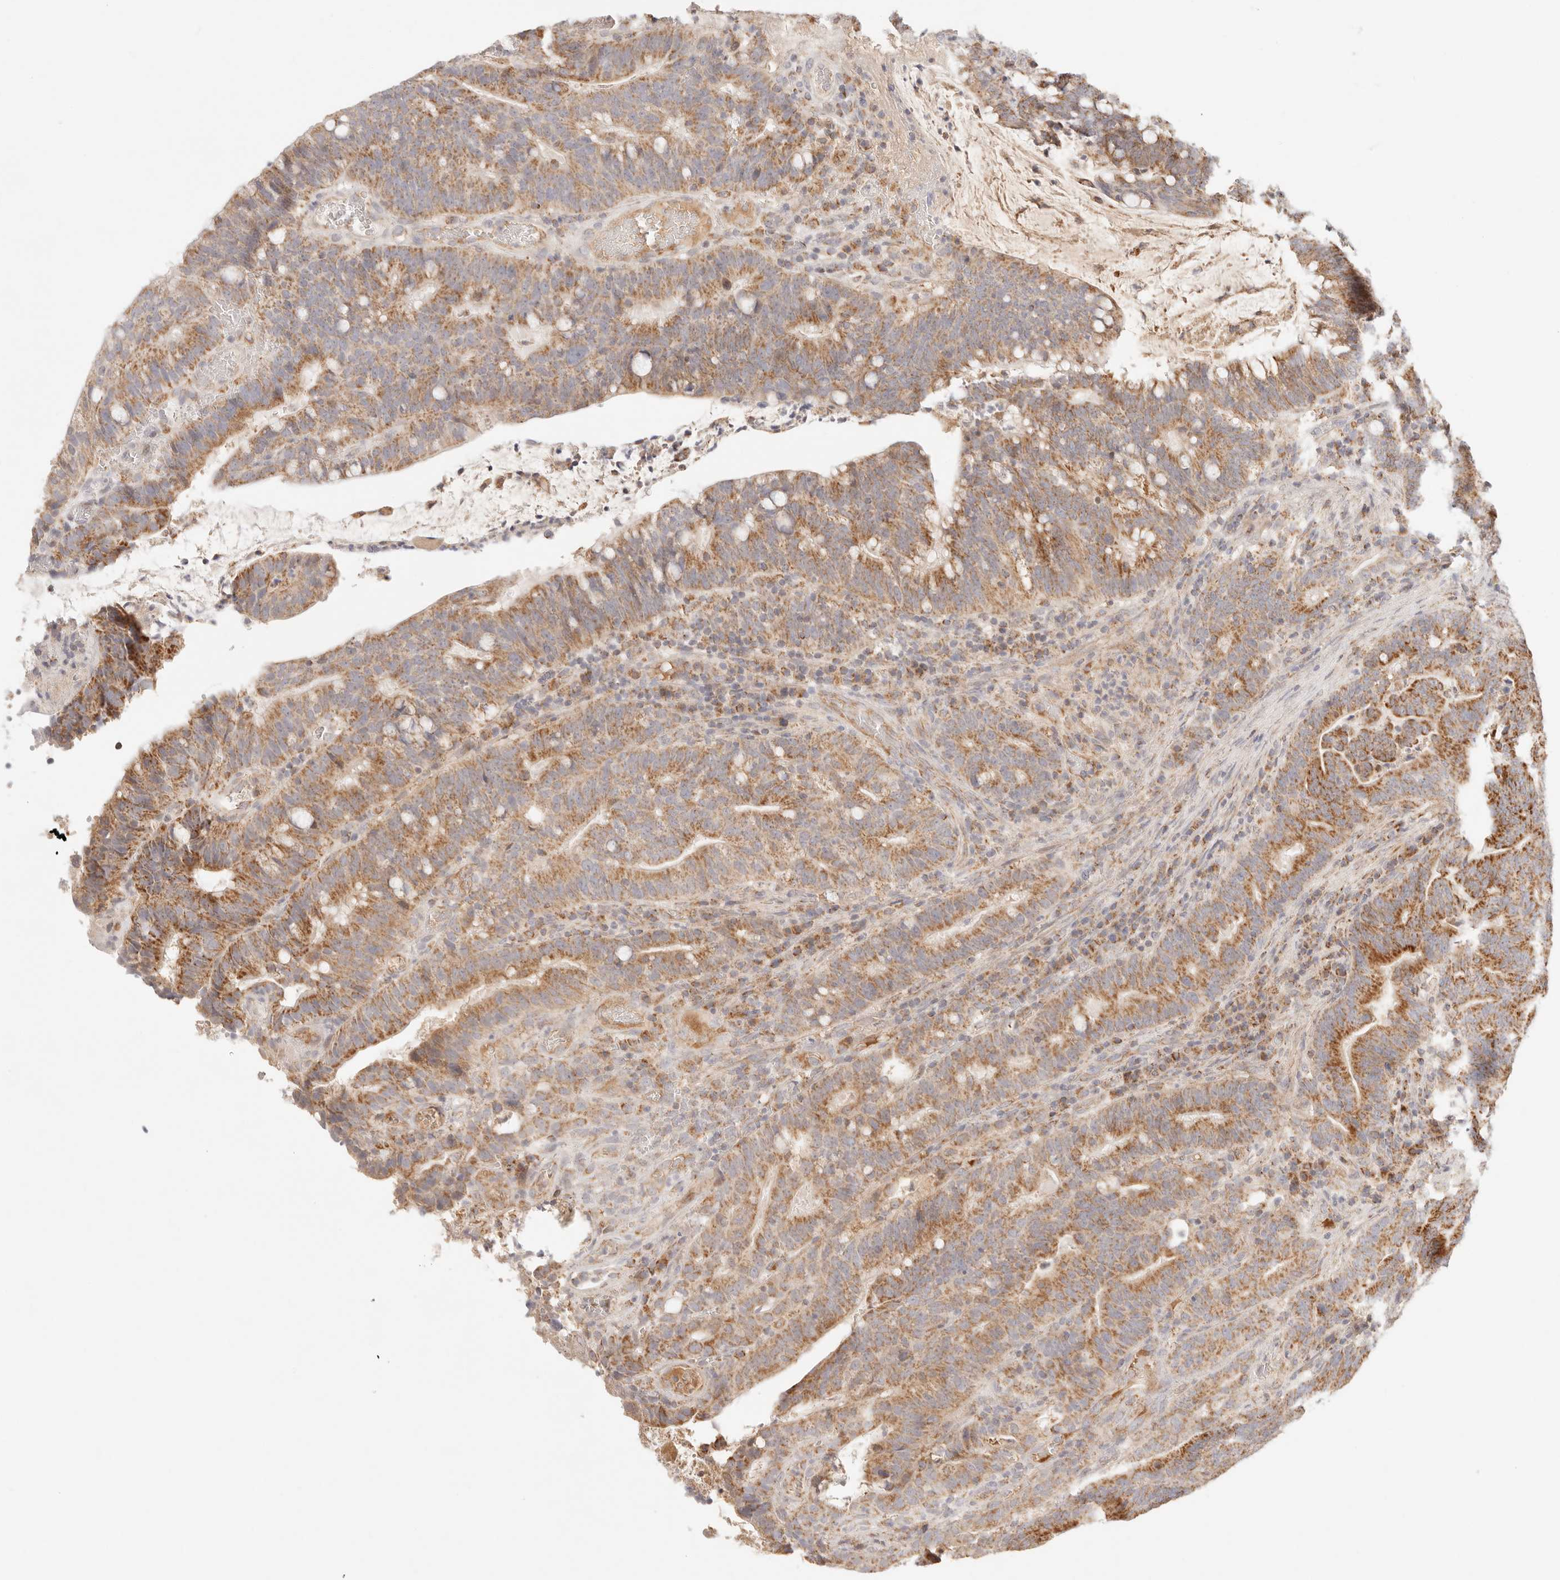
{"staining": {"intensity": "moderate", "quantity": ">75%", "location": "cytoplasmic/membranous"}, "tissue": "colorectal cancer", "cell_type": "Tumor cells", "image_type": "cancer", "snomed": [{"axis": "morphology", "description": "Adenocarcinoma, NOS"}, {"axis": "topography", "description": "Colon"}], "caption": "Human colorectal adenocarcinoma stained for a protein (brown) reveals moderate cytoplasmic/membranous positive staining in approximately >75% of tumor cells.", "gene": "COA6", "patient": {"sex": "female", "age": 66}}